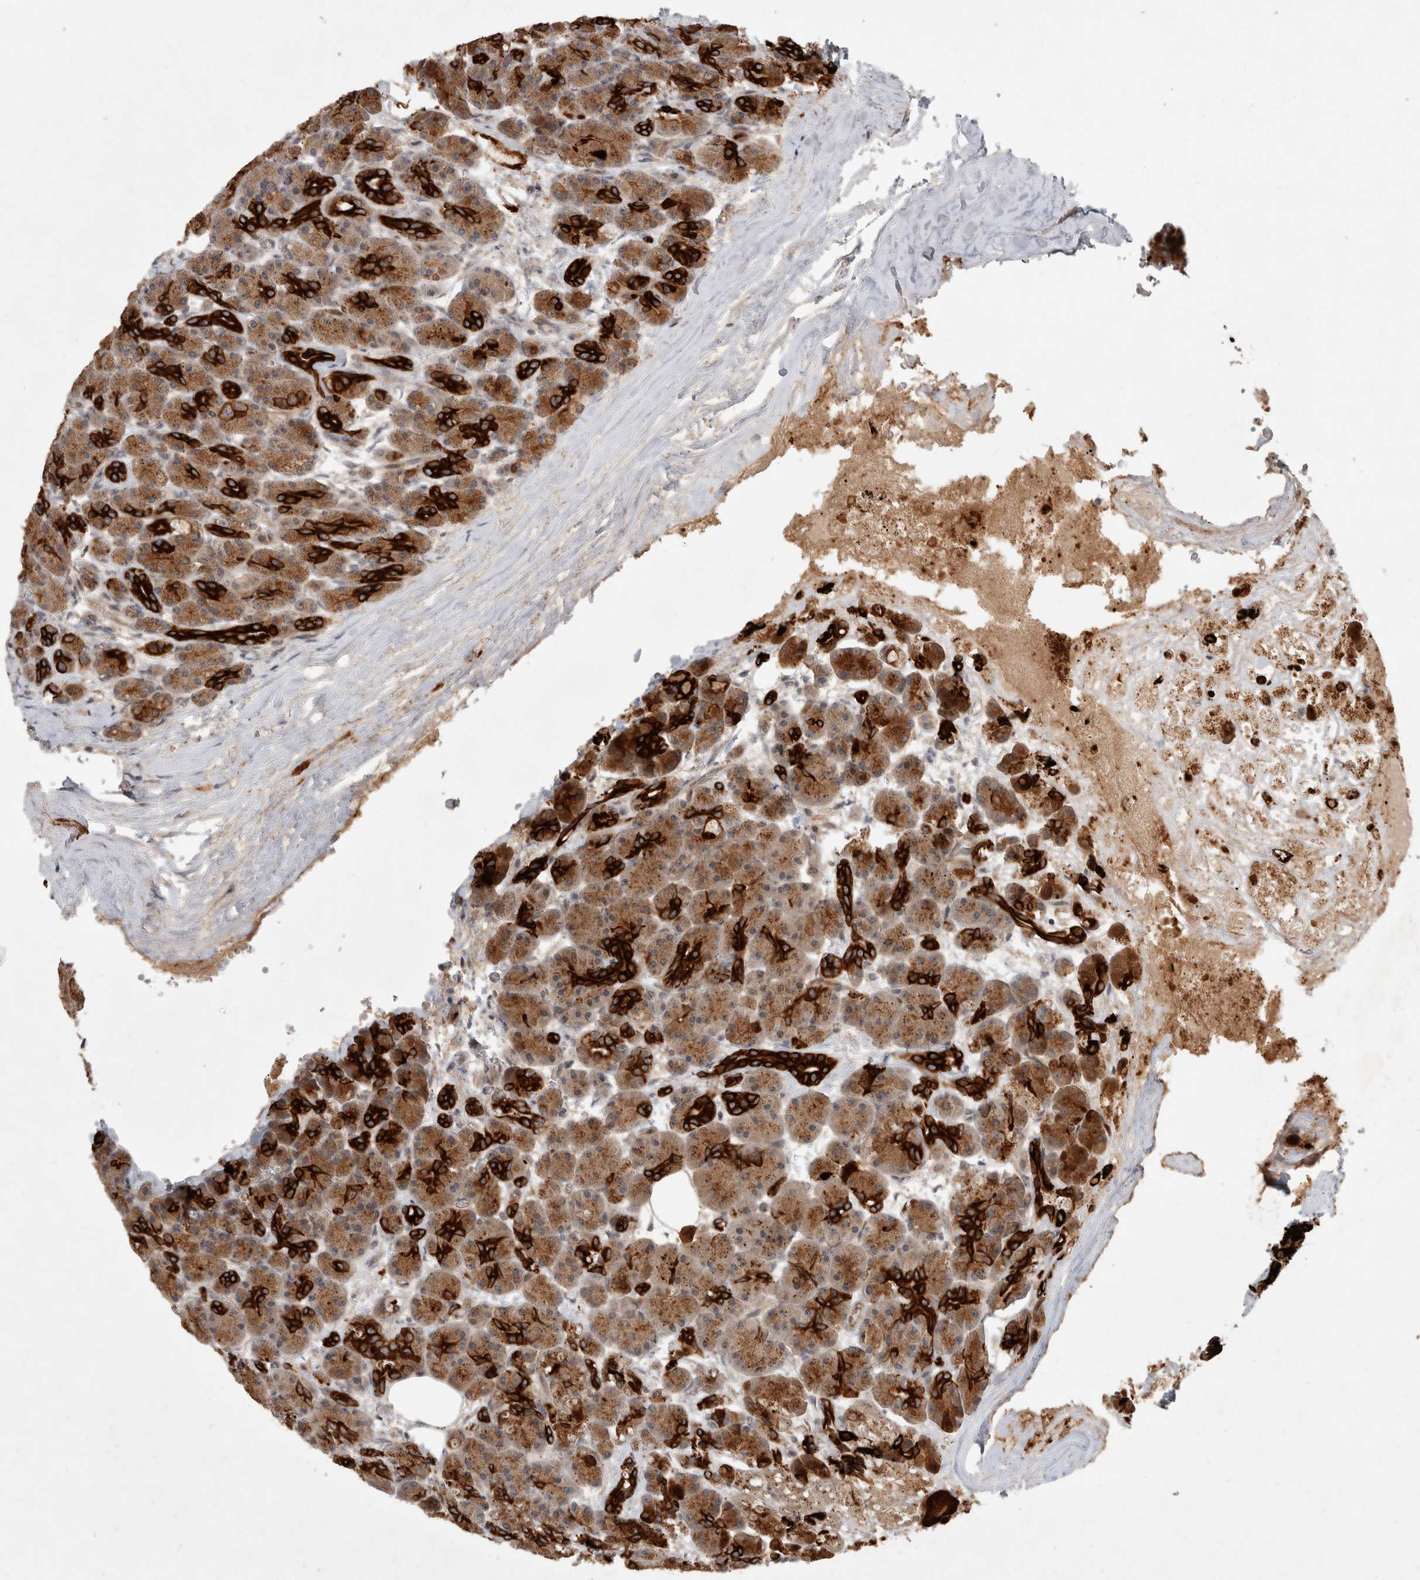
{"staining": {"intensity": "strong", "quantity": ">75%", "location": "cytoplasmic/membranous"}, "tissue": "pancreas", "cell_type": "Exocrine glandular cells", "image_type": "normal", "snomed": [{"axis": "morphology", "description": "Normal tissue, NOS"}, {"axis": "topography", "description": "Pancreas"}], "caption": "IHC image of unremarkable pancreas: human pancreas stained using immunohistochemistry (IHC) displays high levels of strong protein expression localized specifically in the cytoplasmic/membranous of exocrine glandular cells, appearing as a cytoplasmic/membranous brown color.", "gene": "CRISPLD1", "patient": {"sex": "male", "age": 63}}